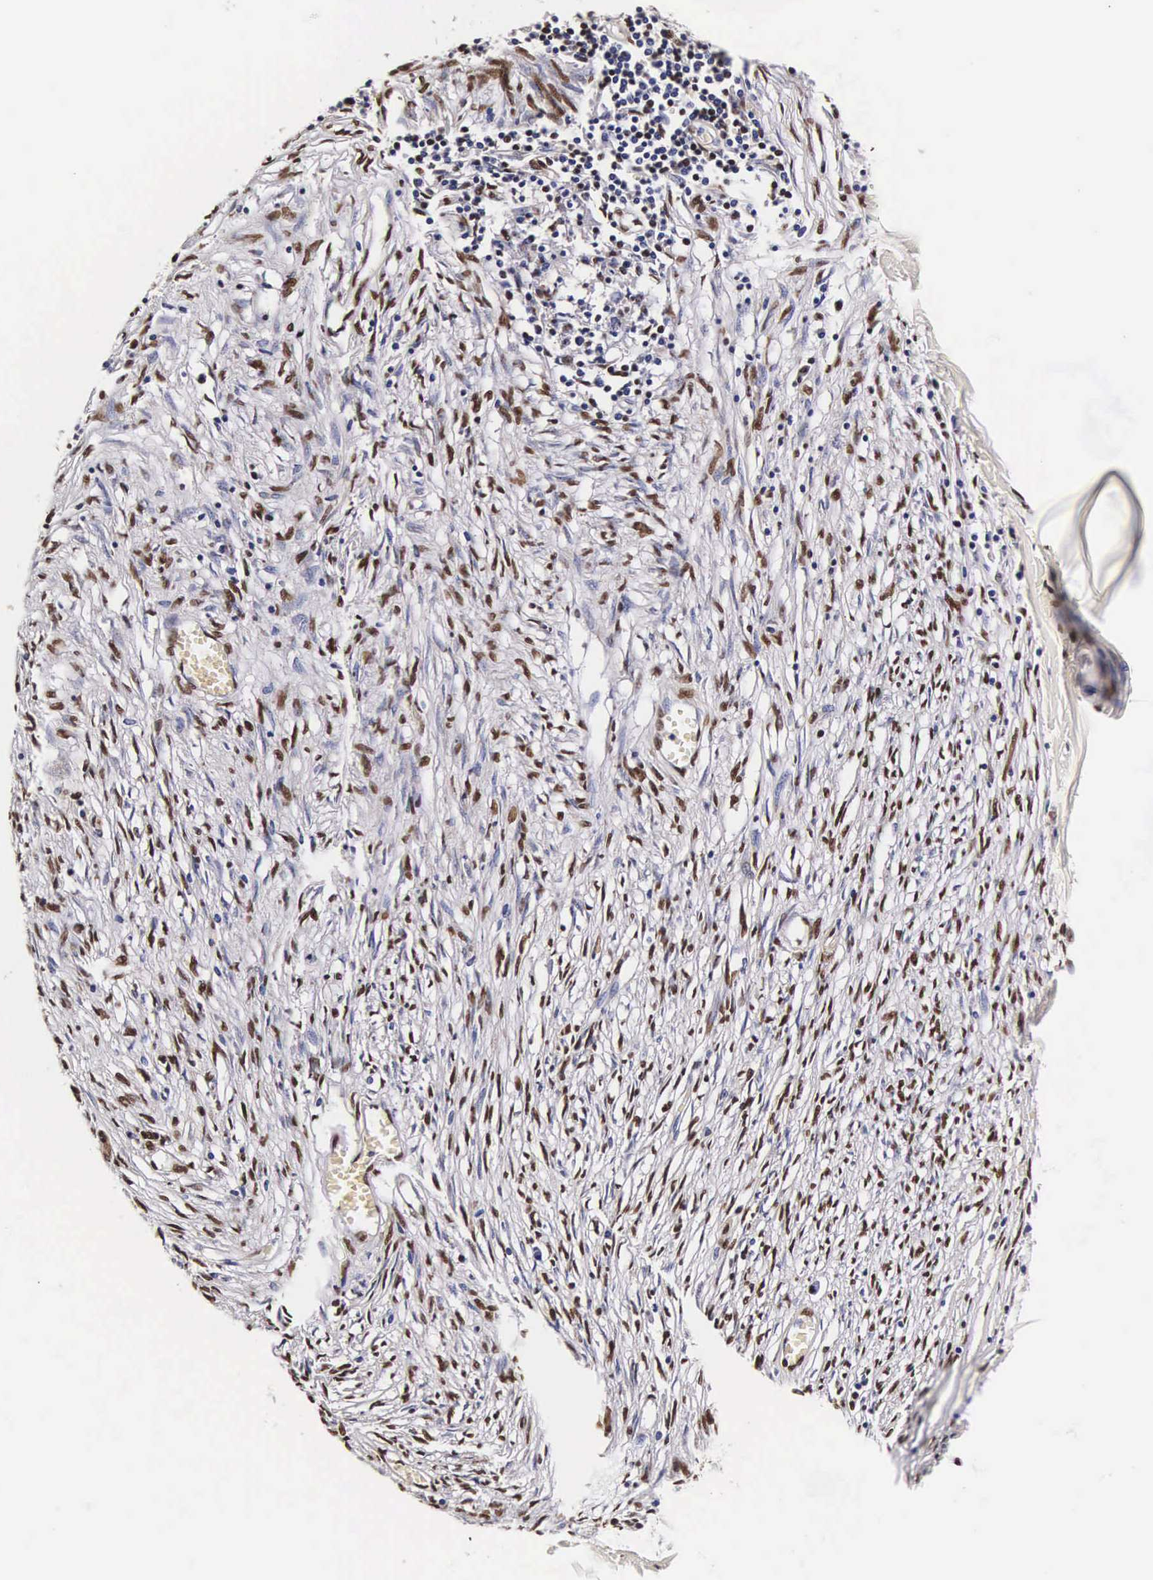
{"staining": {"intensity": "moderate", "quantity": ">75%", "location": "nuclear"}, "tissue": "adipose tissue", "cell_type": "Adipocytes", "image_type": "normal", "snomed": [{"axis": "morphology", "description": "Normal tissue, NOS"}, {"axis": "morphology", "description": "Sarcoma, NOS"}, {"axis": "topography", "description": "Skin"}, {"axis": "topography", "description": "Soft tissue"}], "caption": "Immunohistochemistry (IHC) image of normal adipose tissue: human adipose tissue stained using IHC shows medium levels of moderate protein expression localized specifically in the nuclear of adipocytes, appearing as a nuclear brown color.", "gene": "BCL2L2", "patient": {"sex": "female", "age": 51}}